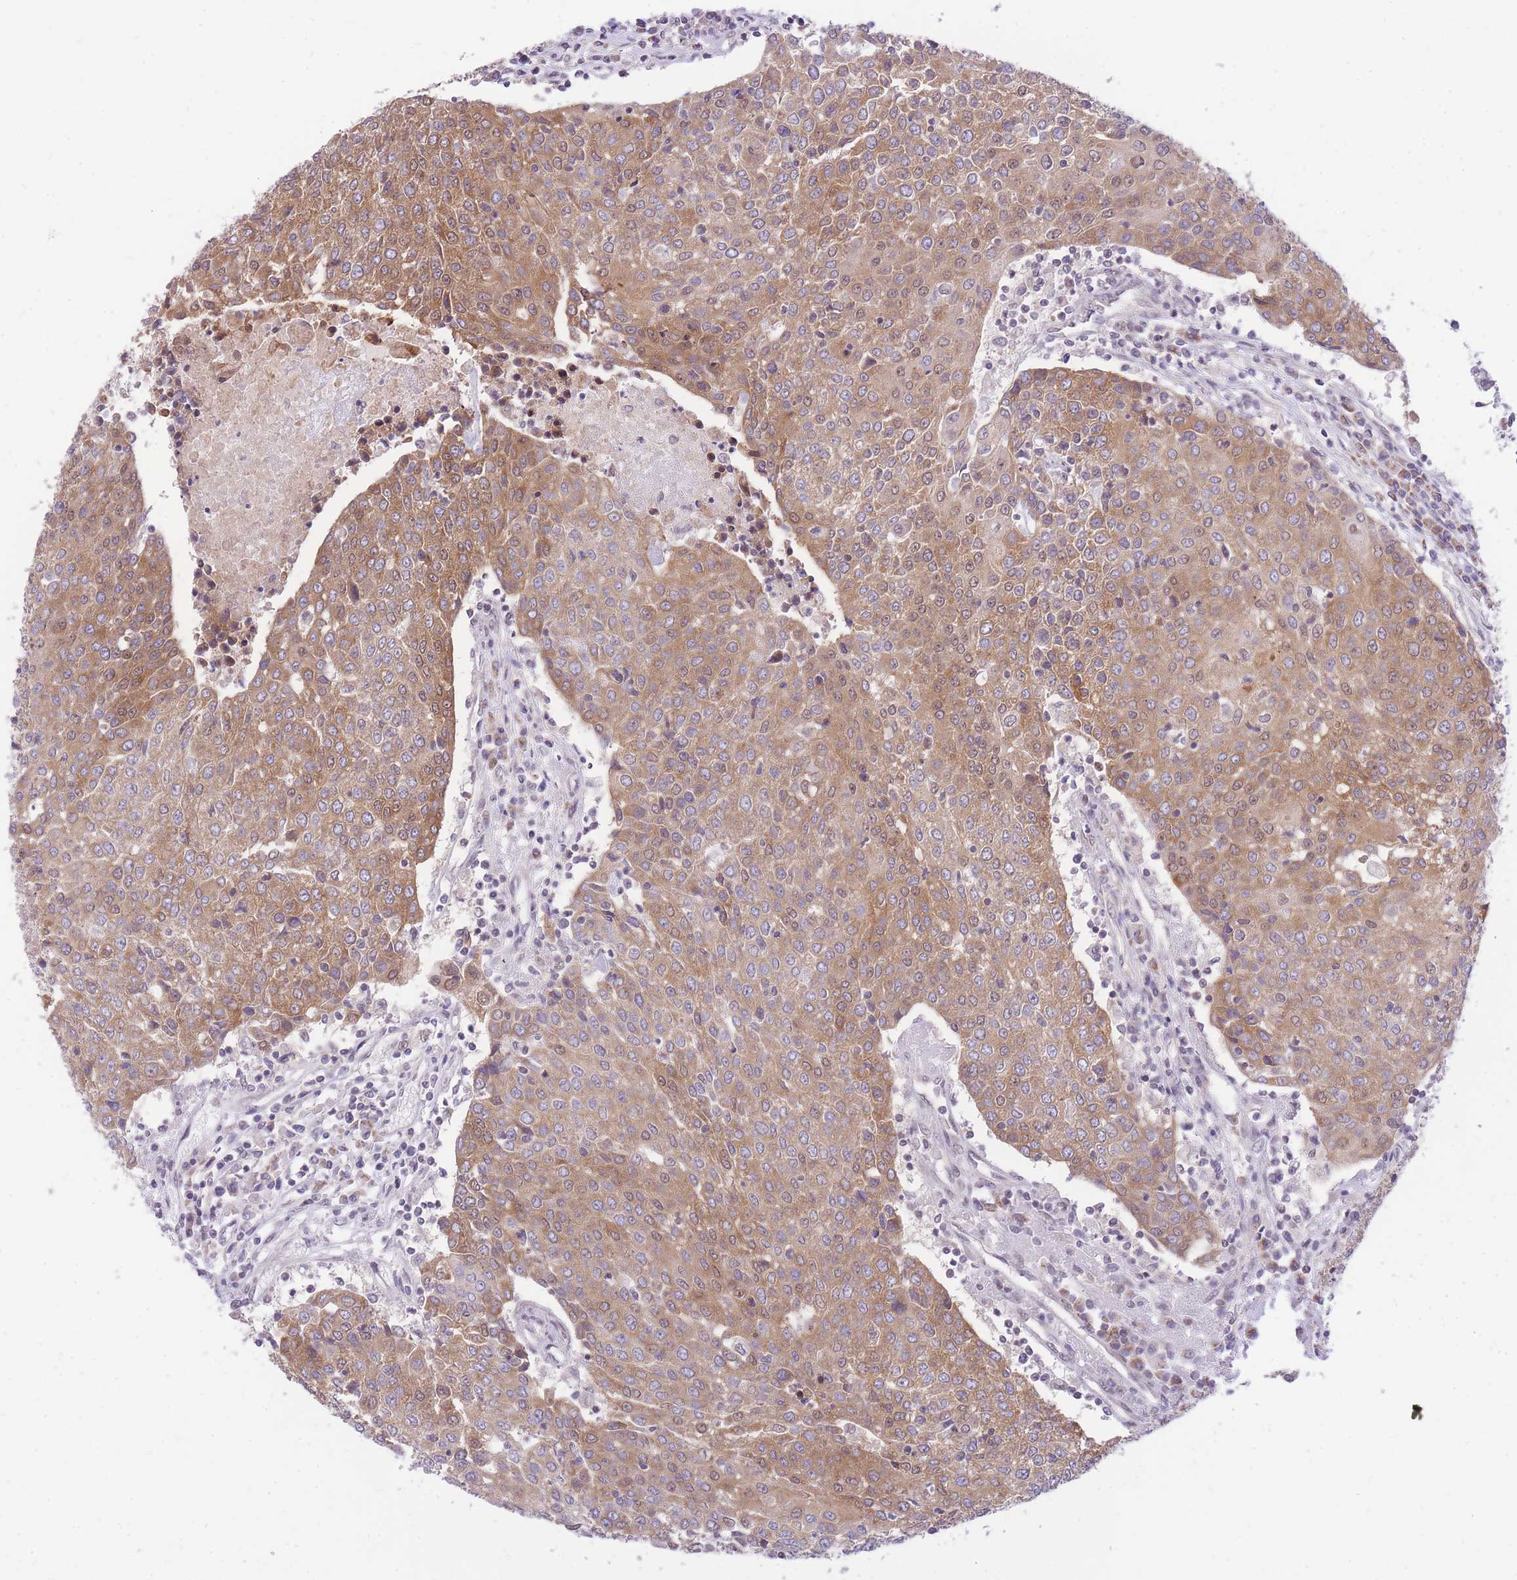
{"staining": {"intensity": "moderate", "quantity": ">75%", "location": "cytoplasmic/membranous"}, "tissue": "urothelial cancer", "cell_type": "Tumor cells", "image_type": "cancer", "snomed": [{"axis": "morphology", "description": "Urothelial carcinoma, High grade"}, {"axis": "topography", "description": "Urinary bladder"}], "caption": "Moderate cytoplasmic/membranous expression is seen in about >75% of tumor cells in urothelial carcinoma (high-grade).", "gene": "MINDY2", "patient": {"sex": "female", "age": 85}}